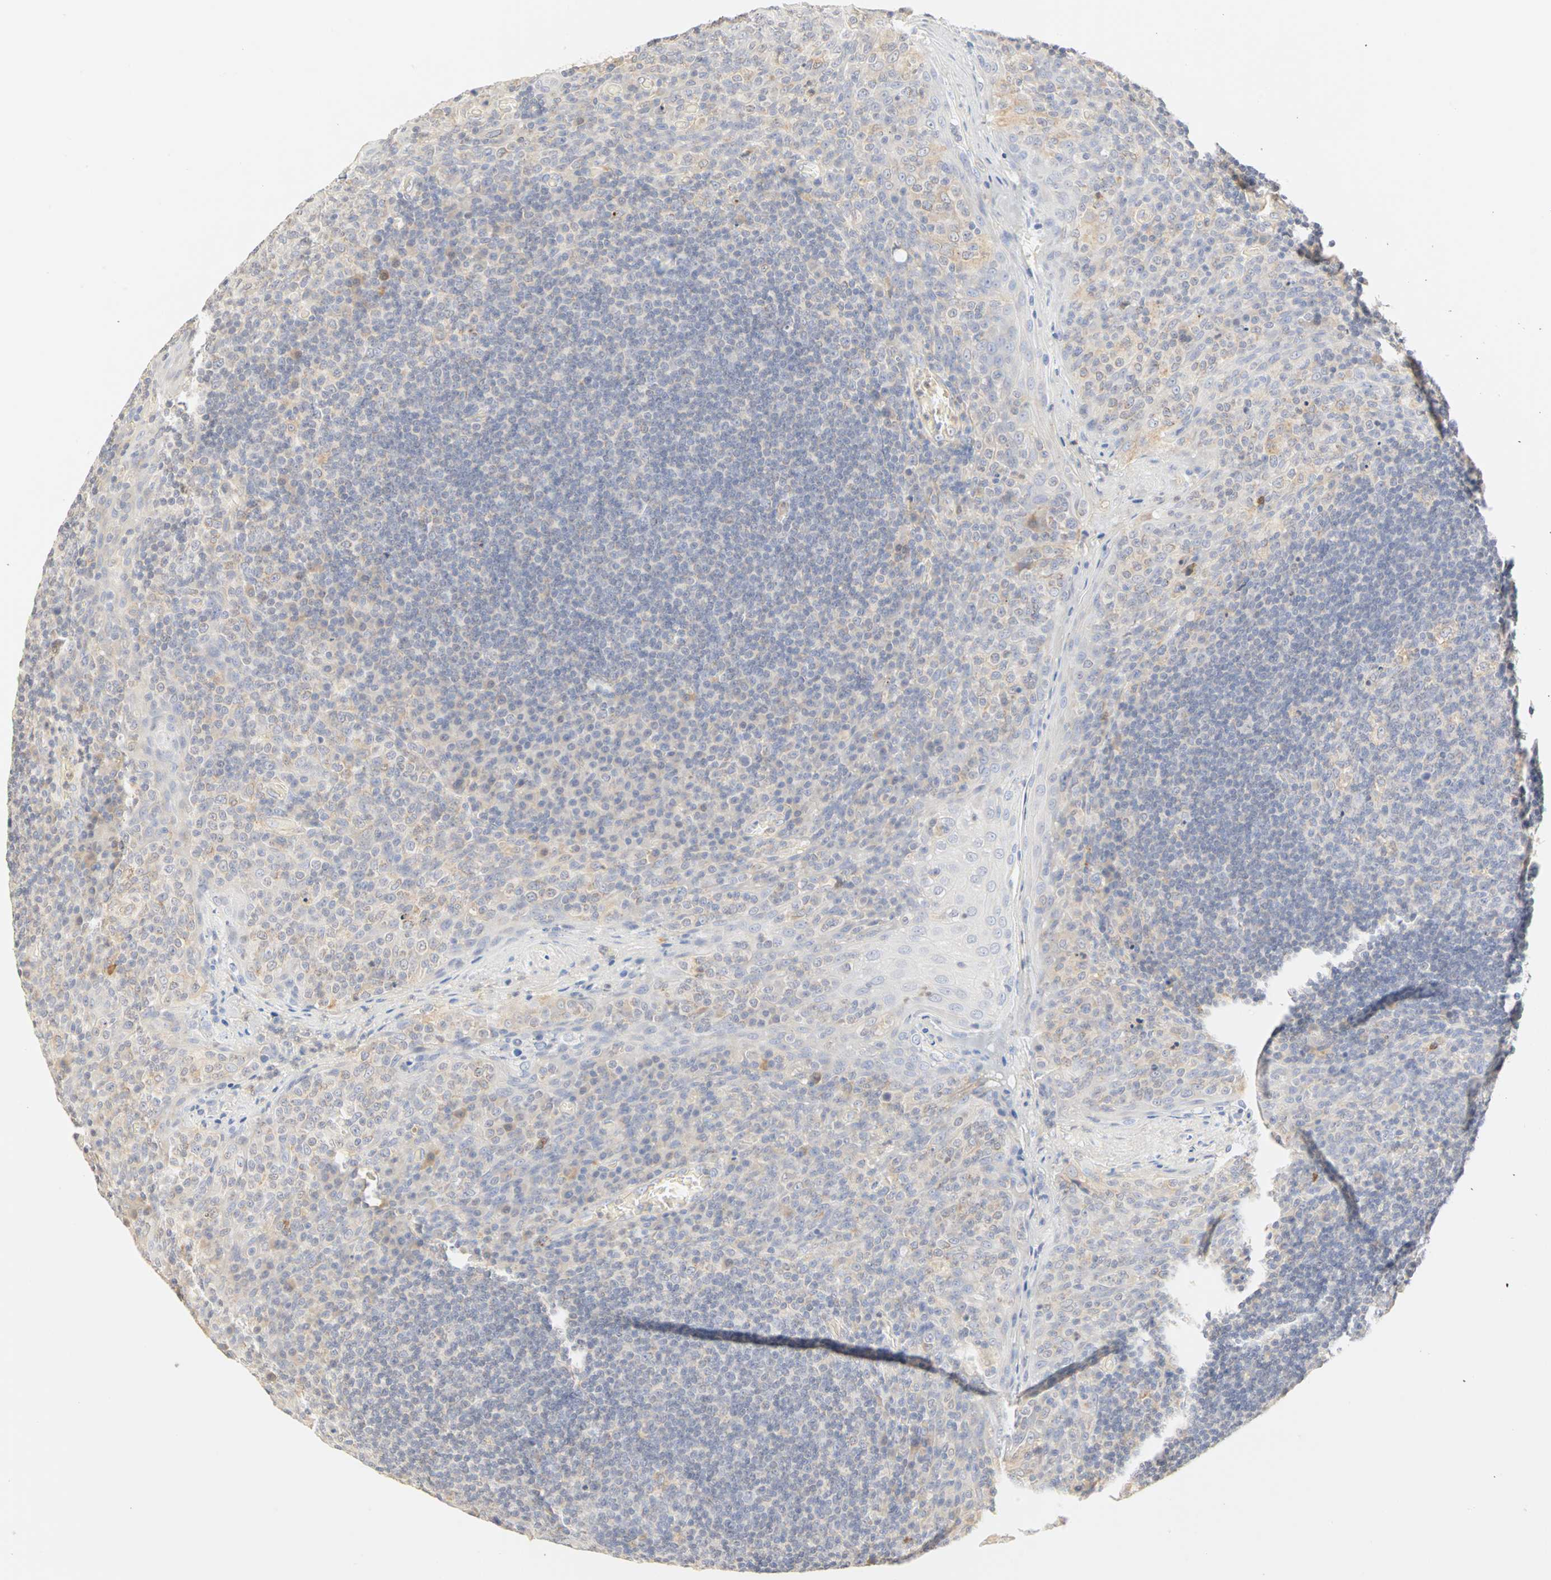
{"staining": {"intensity": "weak", "quantity": "<25%", "location": "cytoplasmic/membranous"}, "tissue": "tonsil", "cell_type": "Germinal center cells", "image_type": "normal", "snomed": [{"axis": "morphology", "description": "Normal tissue, NOS"}, {"axis": "topography", "description": "Tonsil"}], "caption": "This is an IHC image of normal tonsil. There is no staining in germinal center cells.", "gene": "GNRH2", "patient": {"sex": "male", "age": 17}}